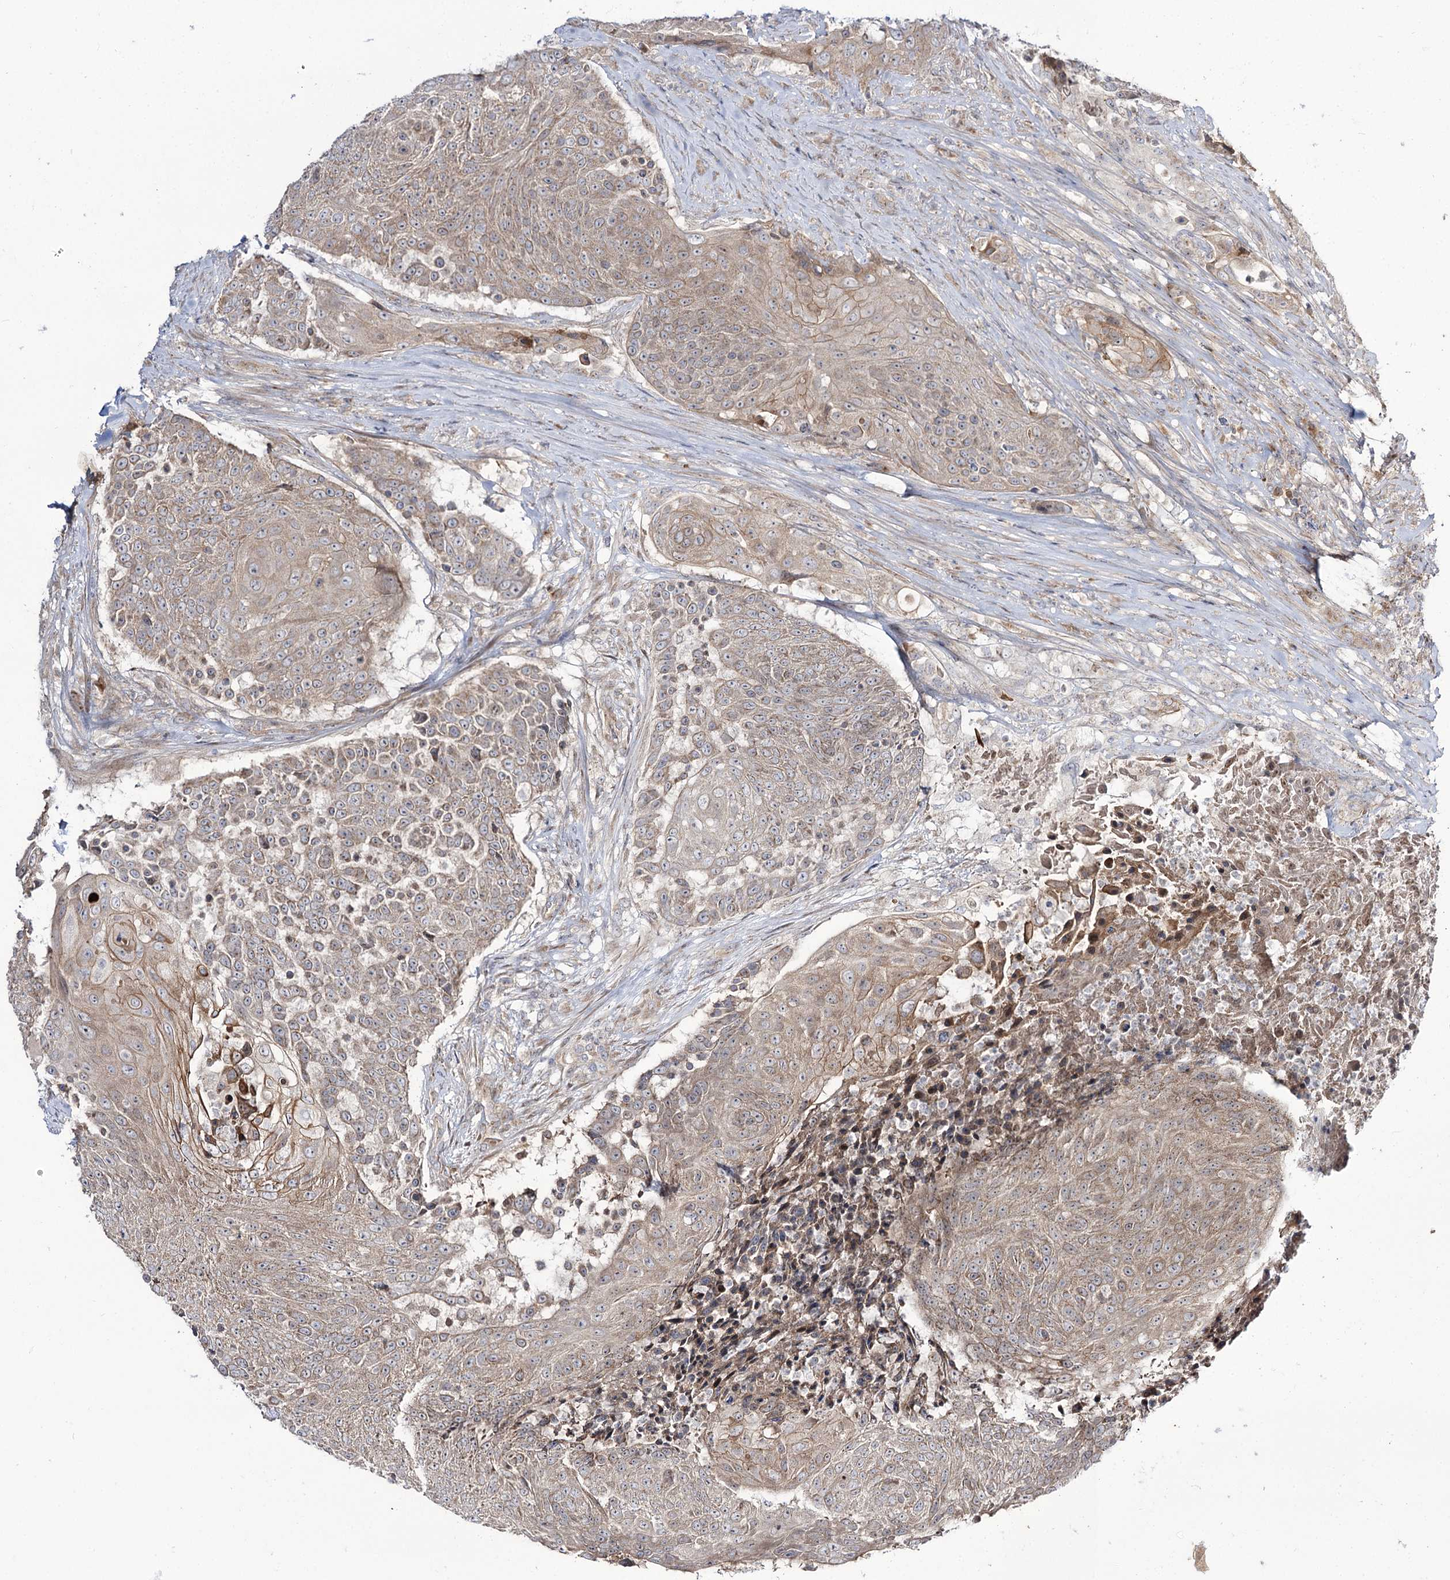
{"staining": {"intensity": "moderate", "quantity": ">75%", "location": "cytoplasmic/membranous"}, "tissue": "urothelial cancer", "cell_type": "Tumor cells", "image_type": "cancer", "snomed": [{"axis": "morphology", "description": "Urothelial carcinoma, High grade"}, {"axis": "topography", "description": "Urinary bladder"}], "caption": "DAB immunohistochemical staining of high-grade urothelial carcinoma demonstrates moderate cytoplasmic/membranous protein expression in approximately >75% of tumor cells. (brown staining indicates protein expression, while blue staining denotes nuclei).", "gene": "C11orf80", "patient": {"sex": "female", "age": 63}}